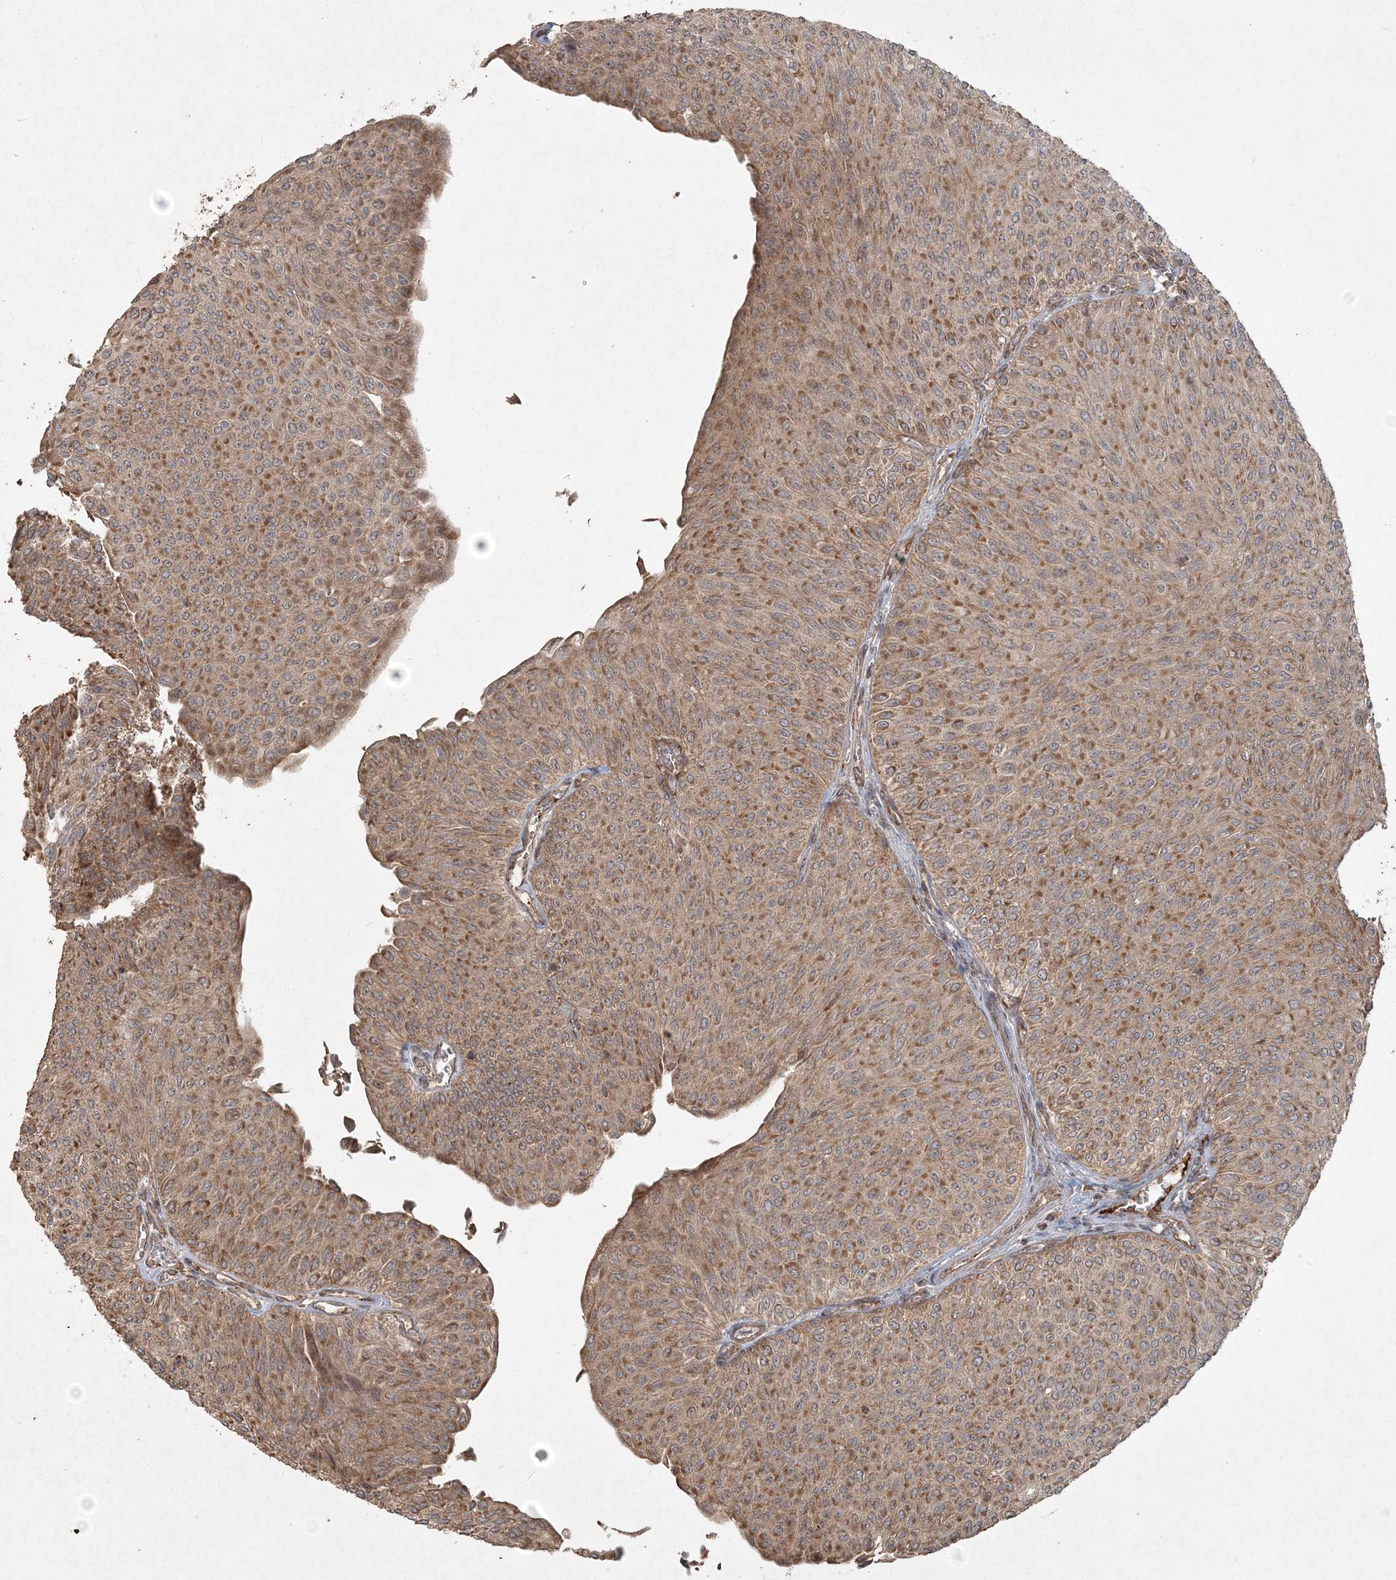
{"staining": {"intensity": "moderate", "quantity": ">75%", "location": "cytoplasmic/membranous"}, "tissue": "urothelial cancer", "cell_type": "Tumor cells", "image_type": "cancer", "snomed": [{"axis": "morphology", "description": "Urothelial carcinoma, Low grade"}, {"axis": "topography", "description": "Urinary bladder"}], "caption": "Protein expression analysis of urothelial cancer shows moderate cytoplasmic/membranous expression in approximately >75% of tumor cells. (Stains: DAB (3,3'-diaminobenzidine) in brown, nuclei in blue, Microscopy: brightfield microscopy at high magnification).", "gene": "ANAPC16", "patient": {"sex": "male", "age": 78}}